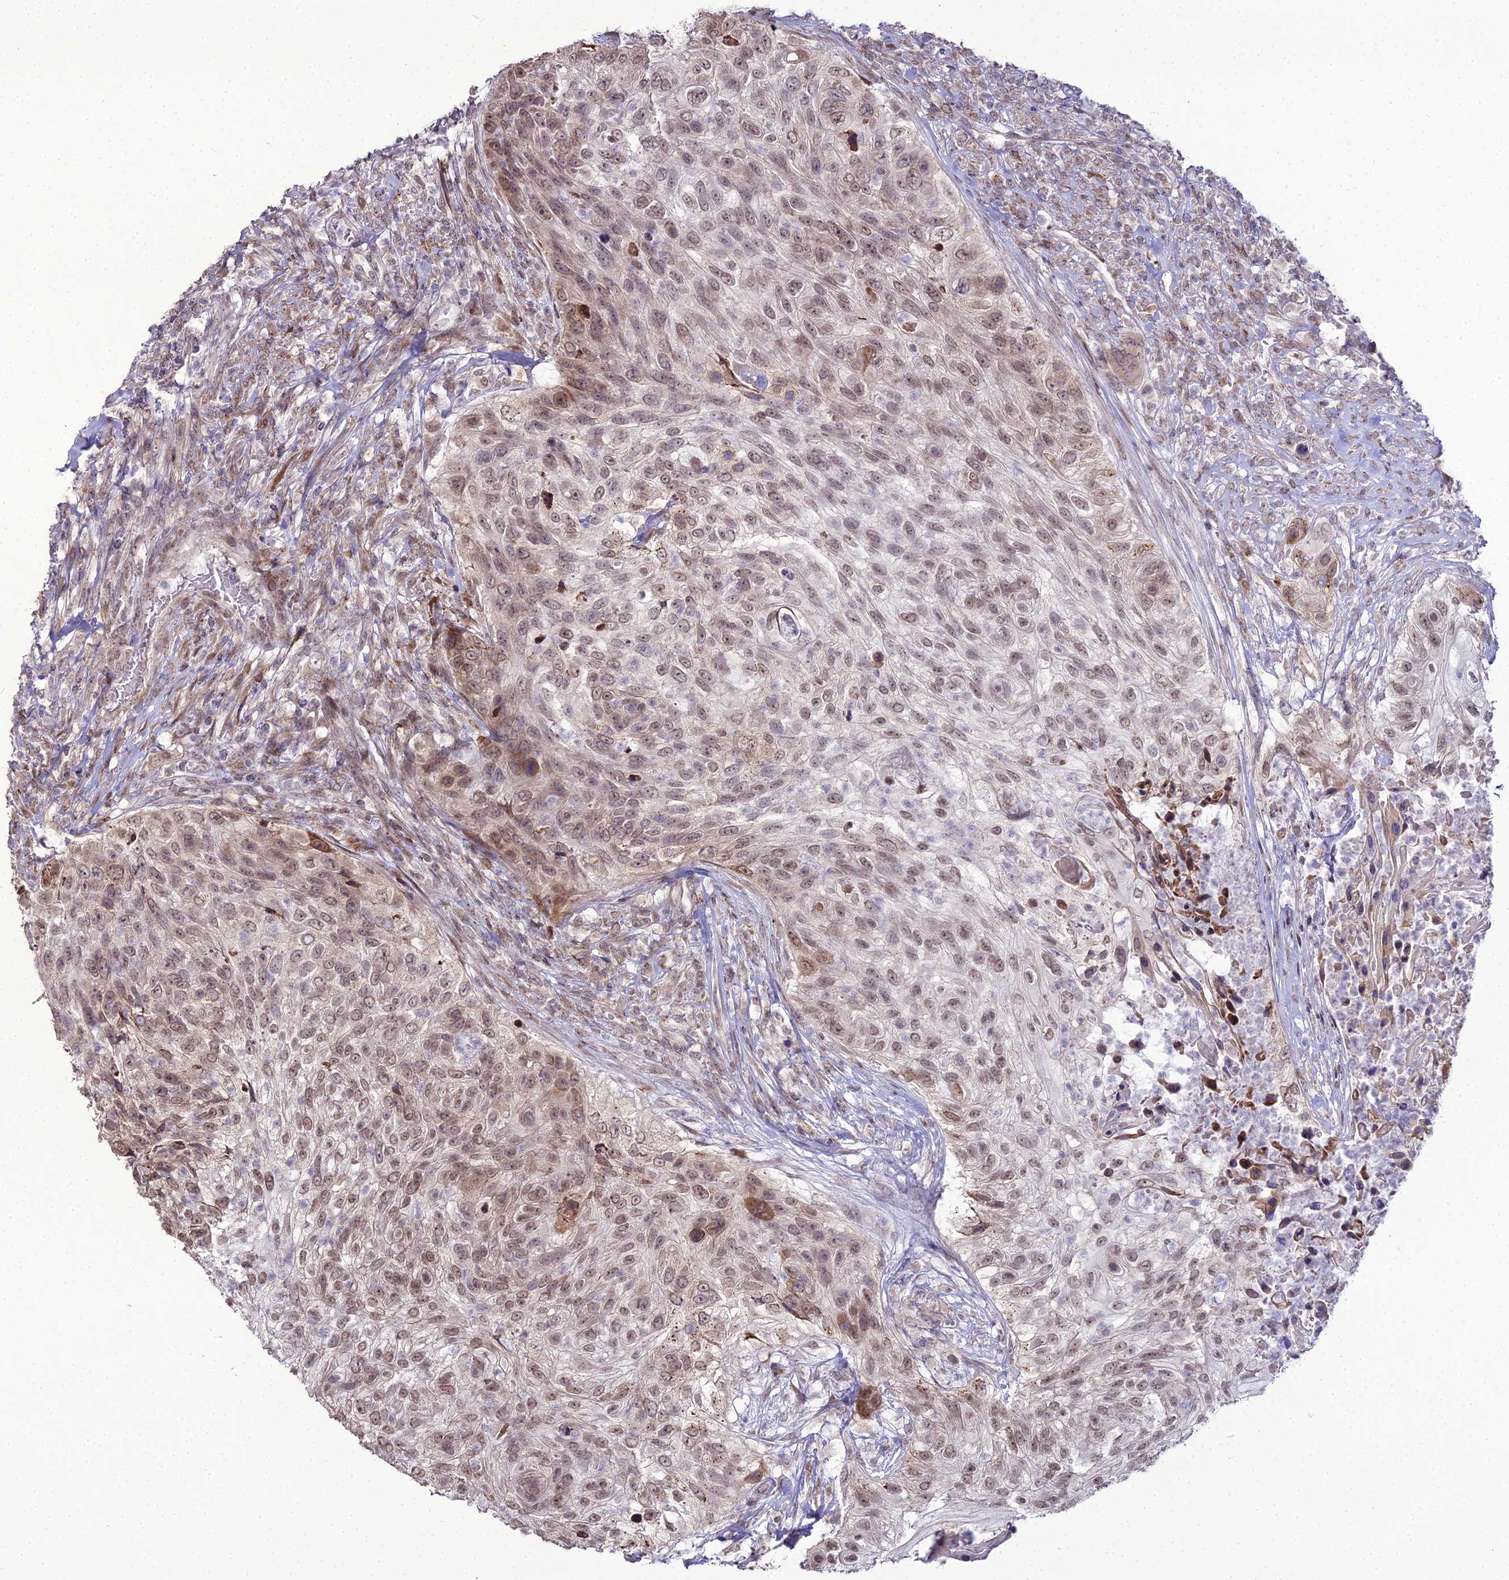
{"staining": {"intensity": "moderate", "quantity": ">75%", "location": "cytoplasmic/membranous,nuclear"}, "tissue": "urothelial cancer", "cell_type": "Tumor cells", "image_type": "cancer", "snomed": [{"axis": "morphology", "description": "Urothelial carcinoma, High grade"}, {"axis": "topography", "description": "Urinary bladder"}], "caption": "Urothelial cancer tissue reveals moderate cytoplasmic/membranous and nuclear staining in about >75% of tumor cells", "gene": "TROAP", "patient": {"sex": "female", "age": 60}}